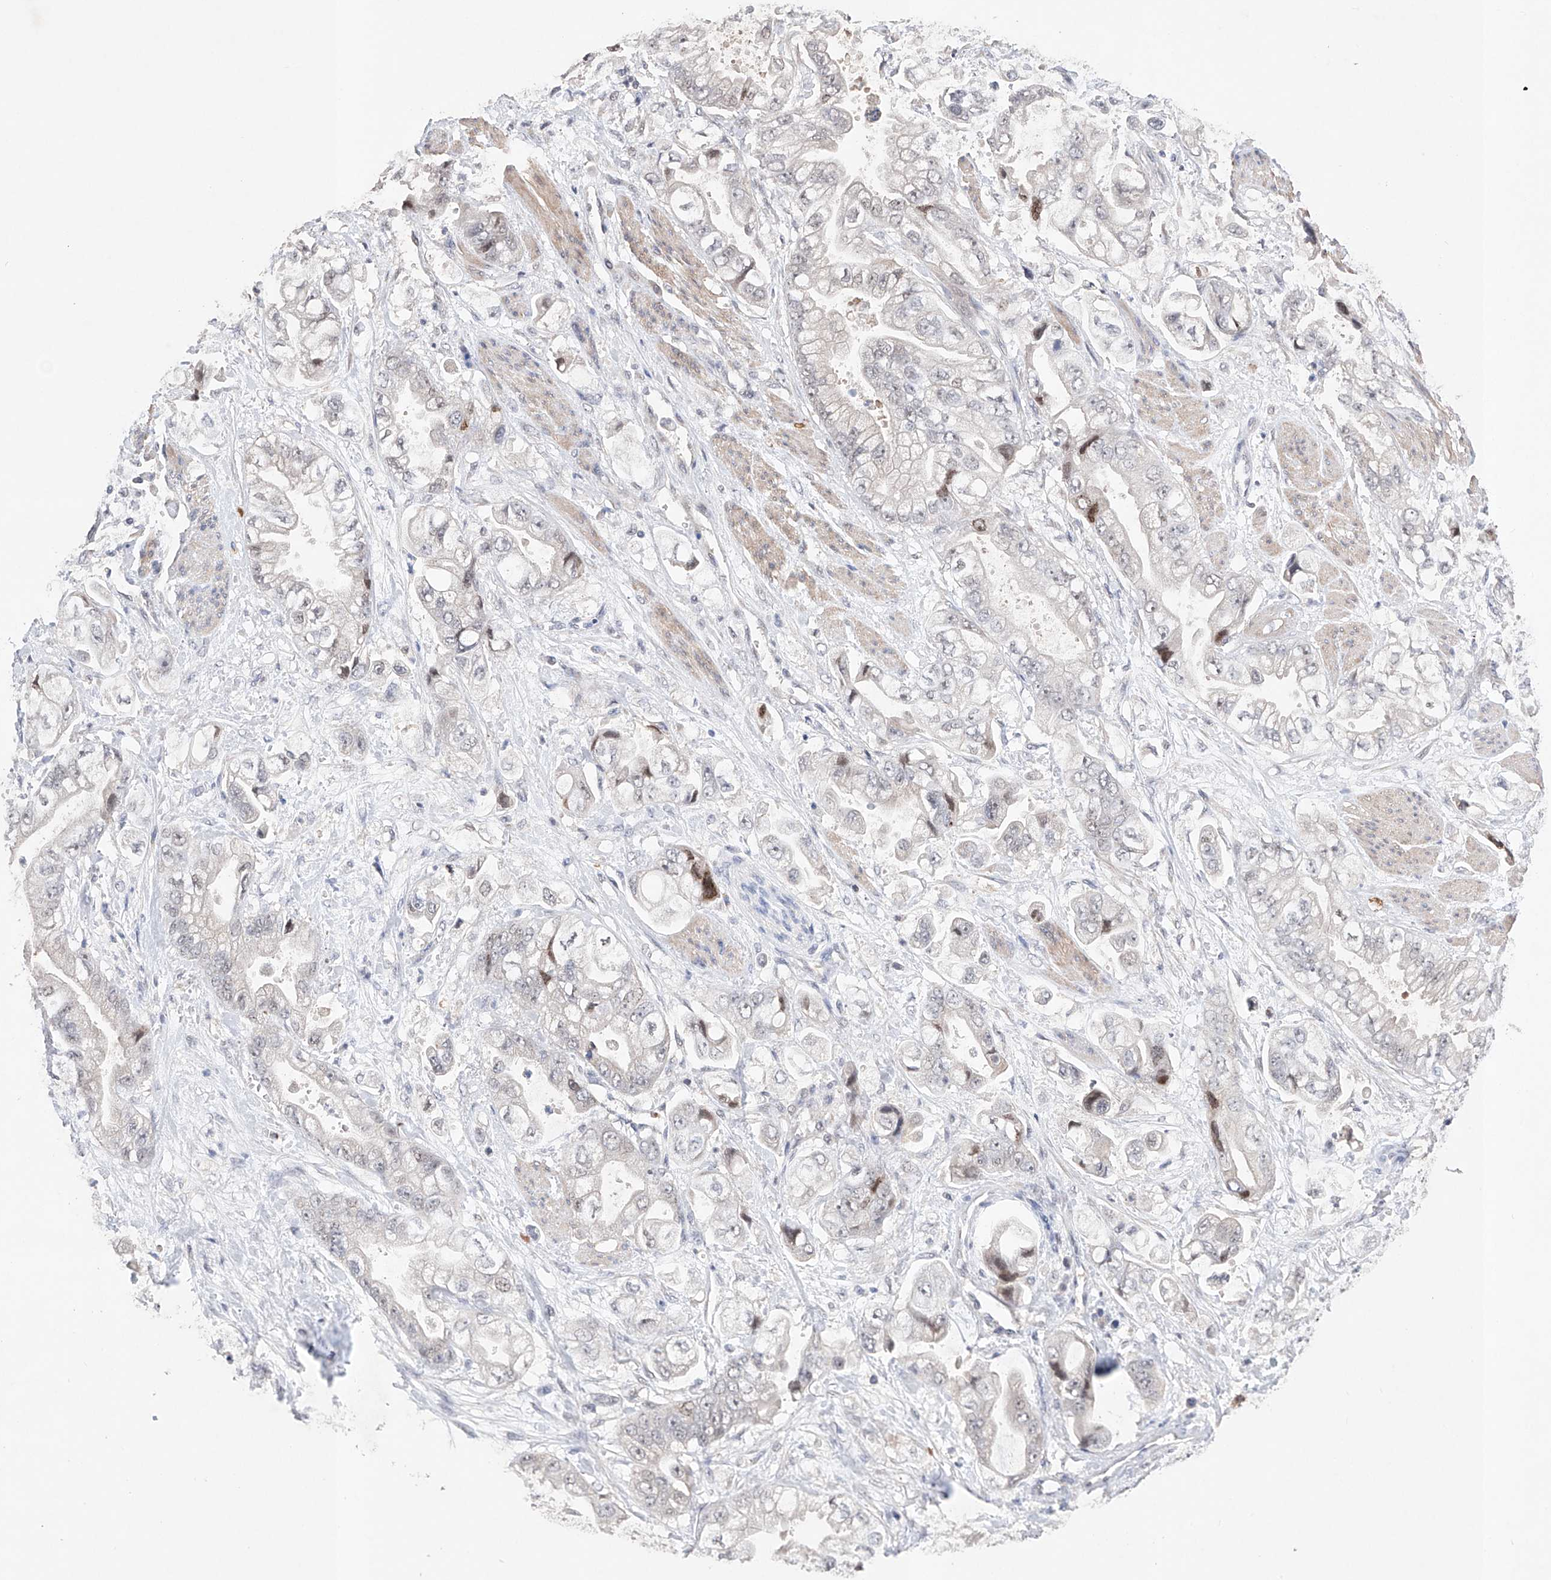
{"staining": {"intensity": "negative", "quantity": "none", "location": "none"}, "tissue": "stomach cancer", "cell_type": "Tumor cells", "image_type": "cancer", "snomed": [{"axis": "morphology", "description": "Adenocarcinoma, NOS"}, {"axis": "topography", "description": "Stomach"}], "caption": "This is an IHC histopathology image of human stomach cancer (adenocarcinoma). There is no expression in tumor cells.", "gene": "AFG1L", "patient": {"sex": "male", "age": 62}}